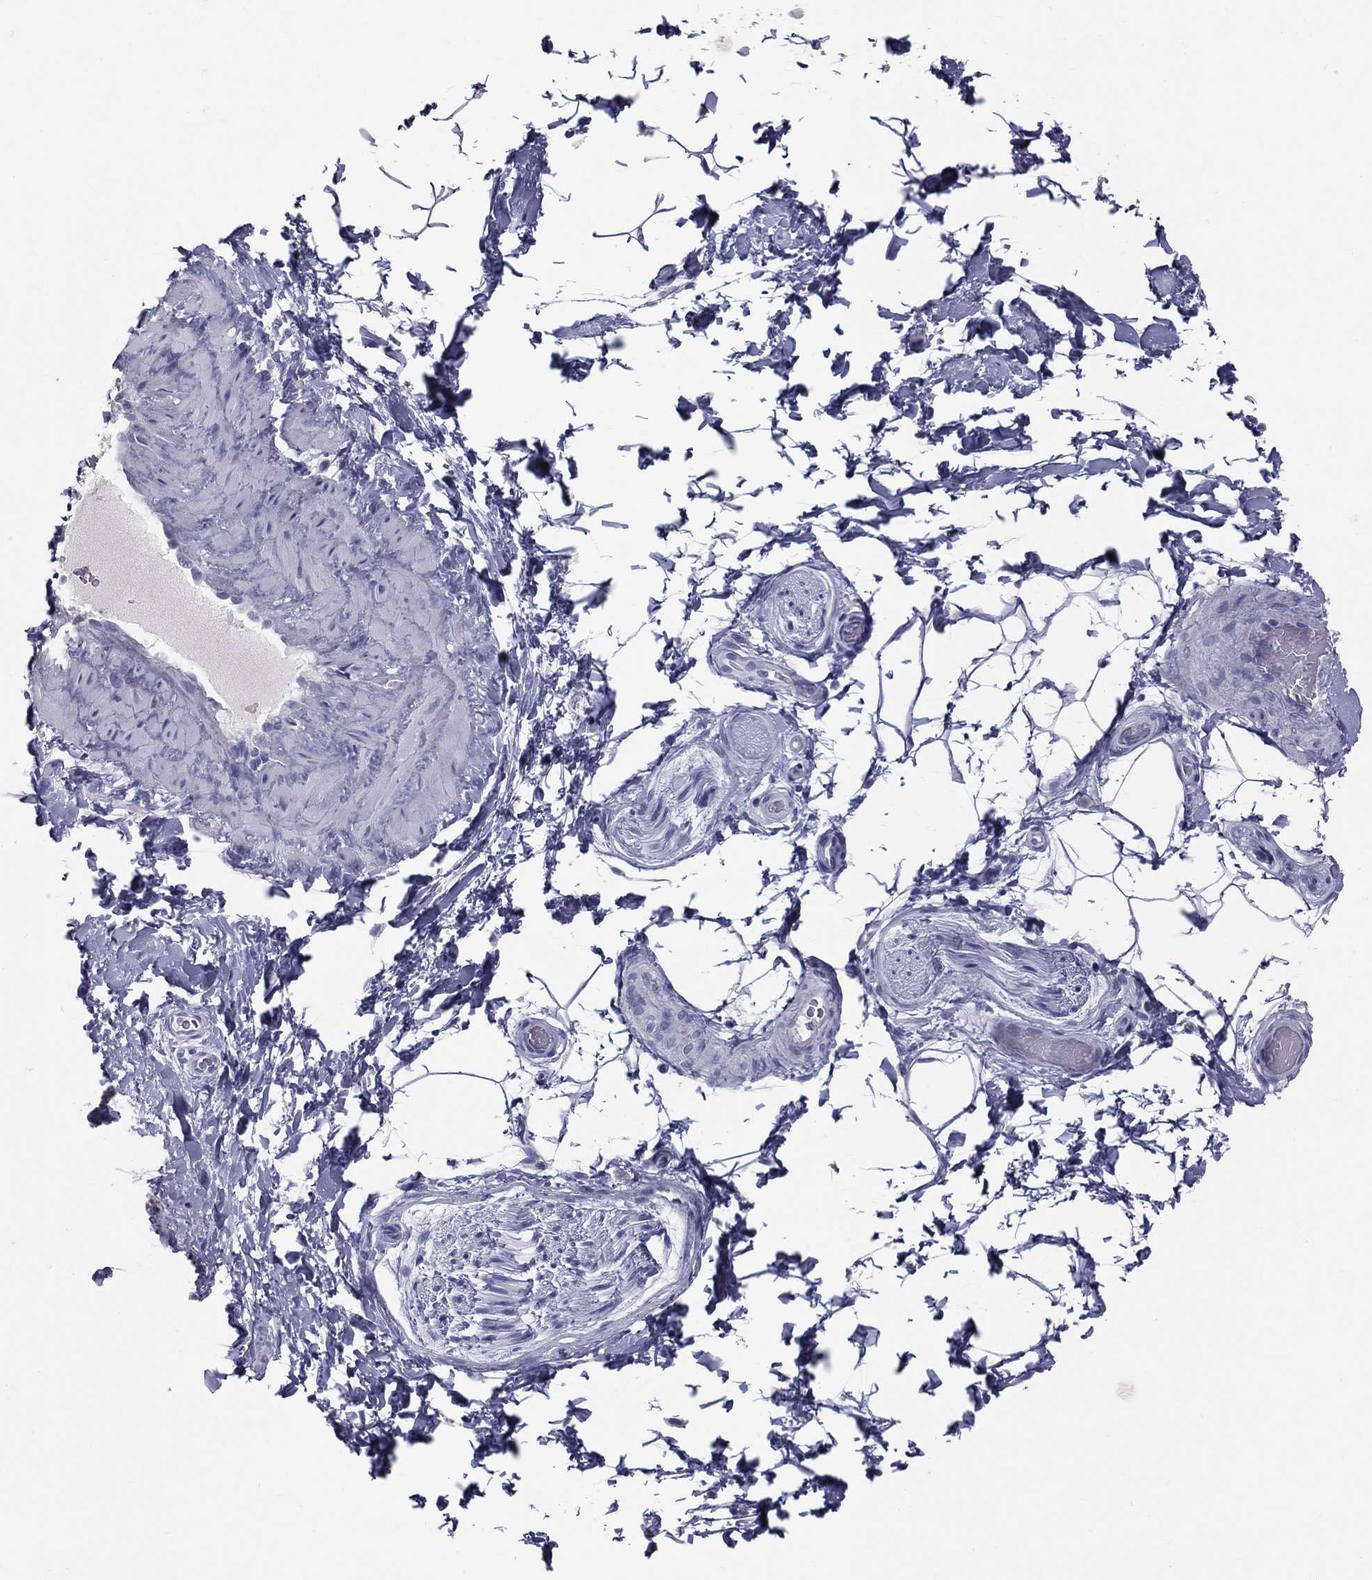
{"staining": {"intensity": "negative", "quantity": "none", "location": "none"}, "tissue": "soft tissue", "cell_type": "Chondrocytes", "image_type": "normal", "snomed": [{"axis": "morphology", "description": "Normal tissue, NOS"}, {"axis": "topography", "description": "Soft tissue"}, {"axis": "topography", "description": "Vascular tissue"}], "caption": "Immunohistochemistry (IHC) of unremarkable soft tissue displays no staining in chondrocytes. (Brightfield microscopy of DAB (3,3'-diaminobenzidine) IHC at high magnification).", "gene": "TFPI2", "patient": {"sex": "male", "age": 41}}